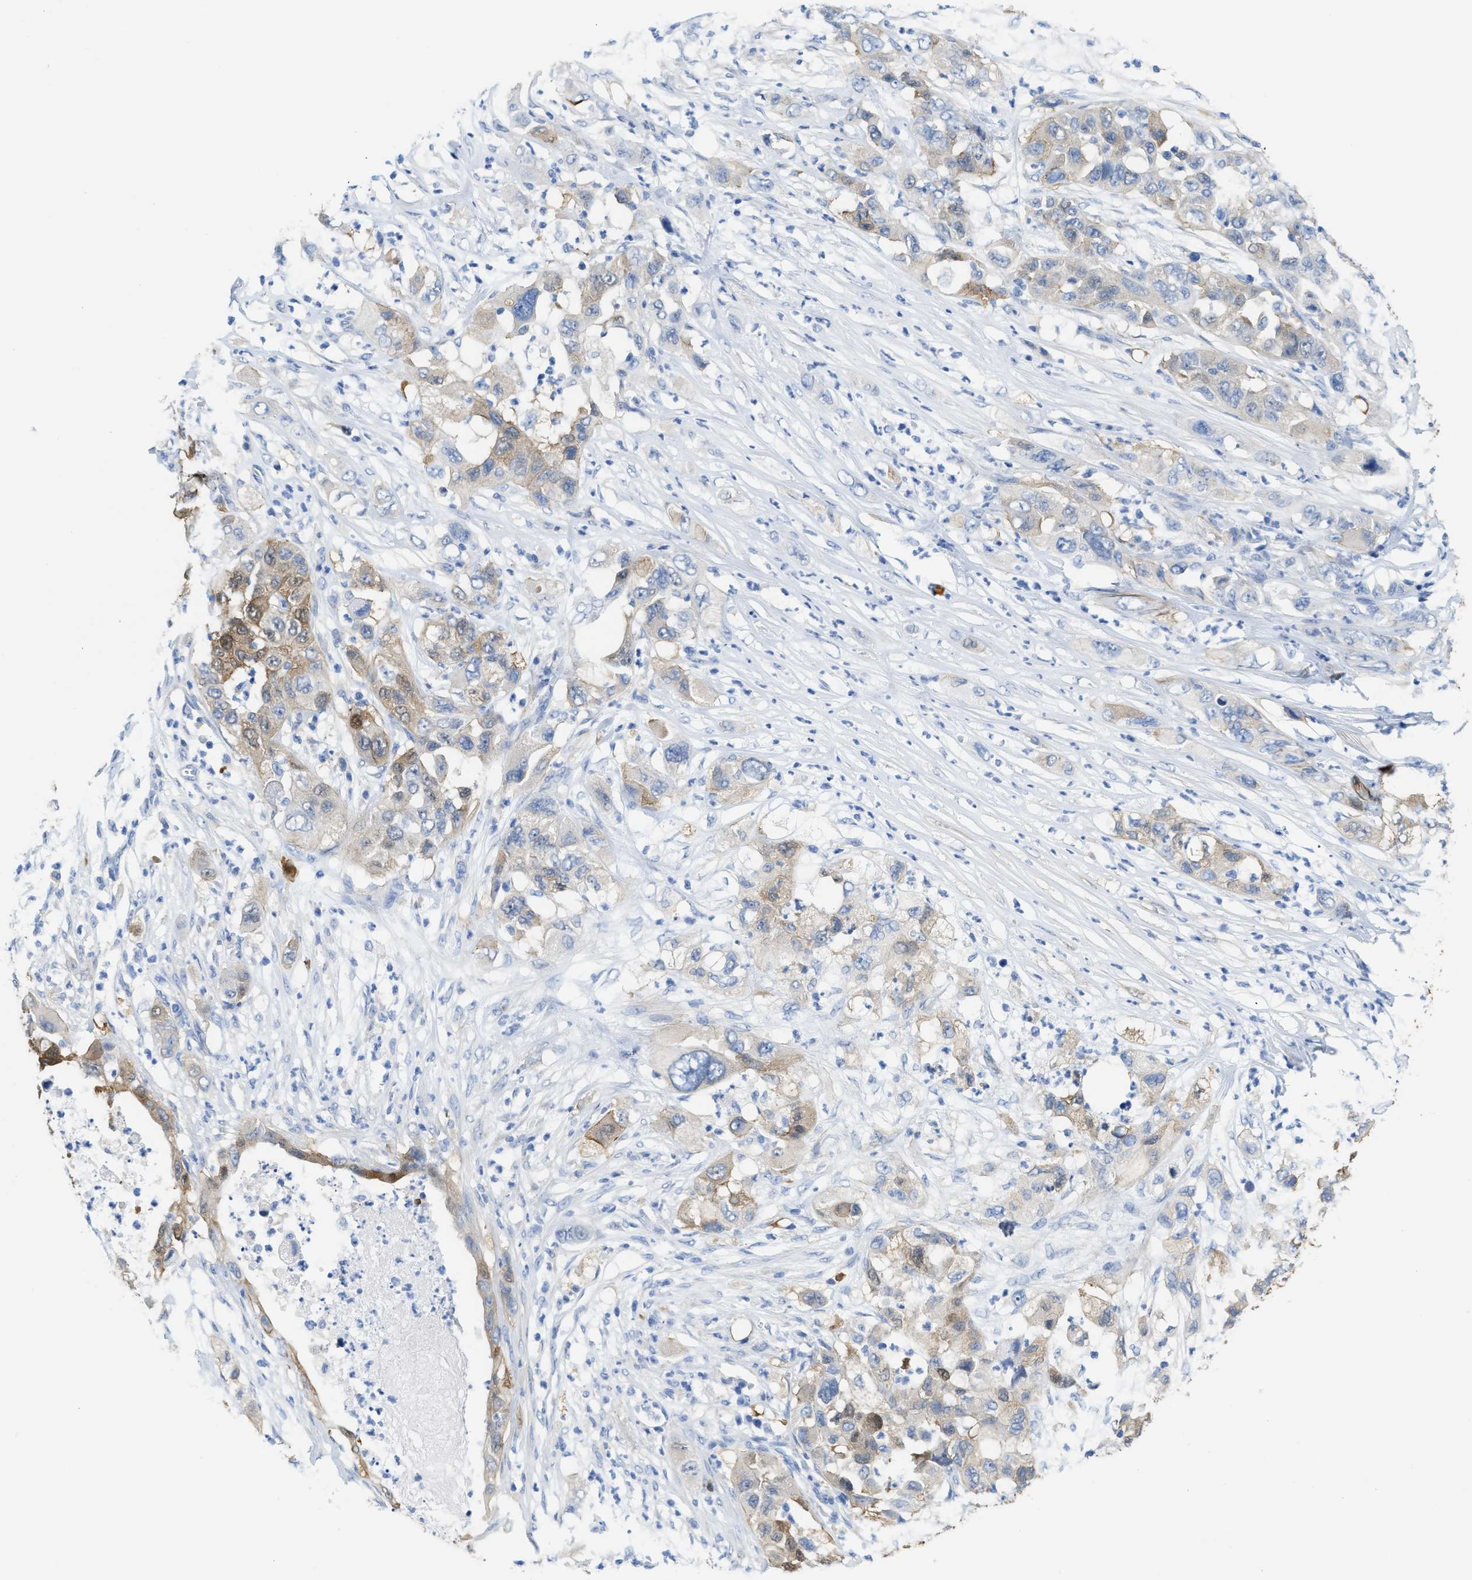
{"staining": {"intensity": "moderate", "quantity": "25%-75%", "location": "cytoplasmic/membranous,nuclear"}, "tissue": "pancreatic cancer", "cell_type": "Tumor cells", "image_type": "cancer", "snomed": [{"axis": "morphology", "description": "Adenocarcinoma, NOS"}, {"axis": "topography", "description": "Pancreas"}], "caption": "Pancreatic cancer (adenocarcinoma) stained with a protein marker exhibits moderate staining in tumor cells.", "gene": "ASS1", "patient": {"sex": "female", "age": 78}}